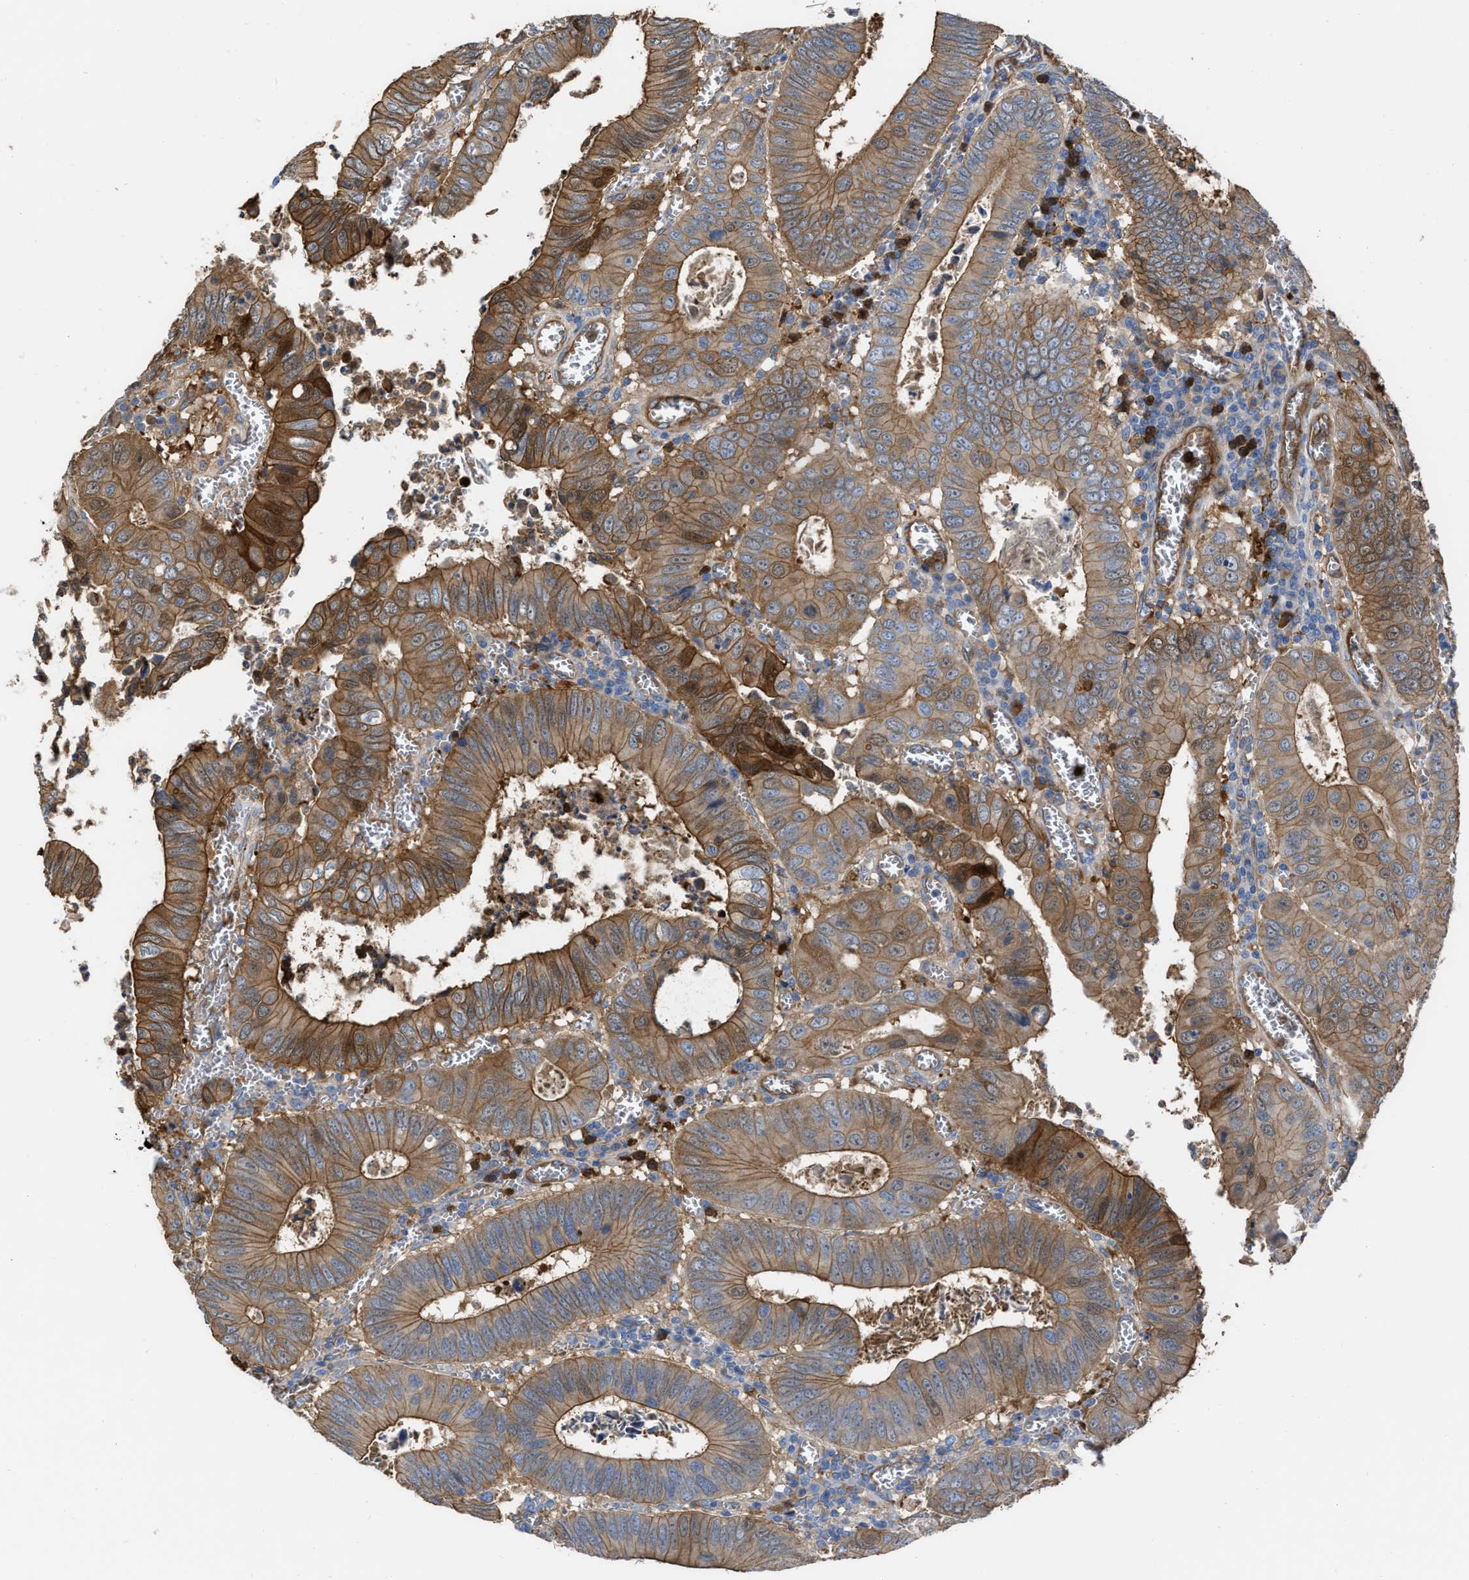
{"staining": {"intensity": "moderate", "quantity": ">75%", "location": "cytoplasmic/membranous"}, "tissue": "colorectal cancer", "cell_type": "Tumor cells", "image_type": "cancer", "snomed": [{"axis": "morphology", "description": "Inflammation, NOS"}, {"axis": "morphology", "description": "Adenocarcinoma, NOS"}, {"axis": "topography", "description": "Colon"}], "caption": "Immunohistochemistry (IHC) image of neoplastic tissue: human adenocarcinoma (colorectal) stained using immunohistochemistry exhibits medium levels of moderate protein expression localized specifically in the cytoplasmic/membranous of tumor cells, appearing as a cytoplasmic/membranous brown color.", "gene": "TRIOBP", "patient": {"sex": "male", "age": 72}}